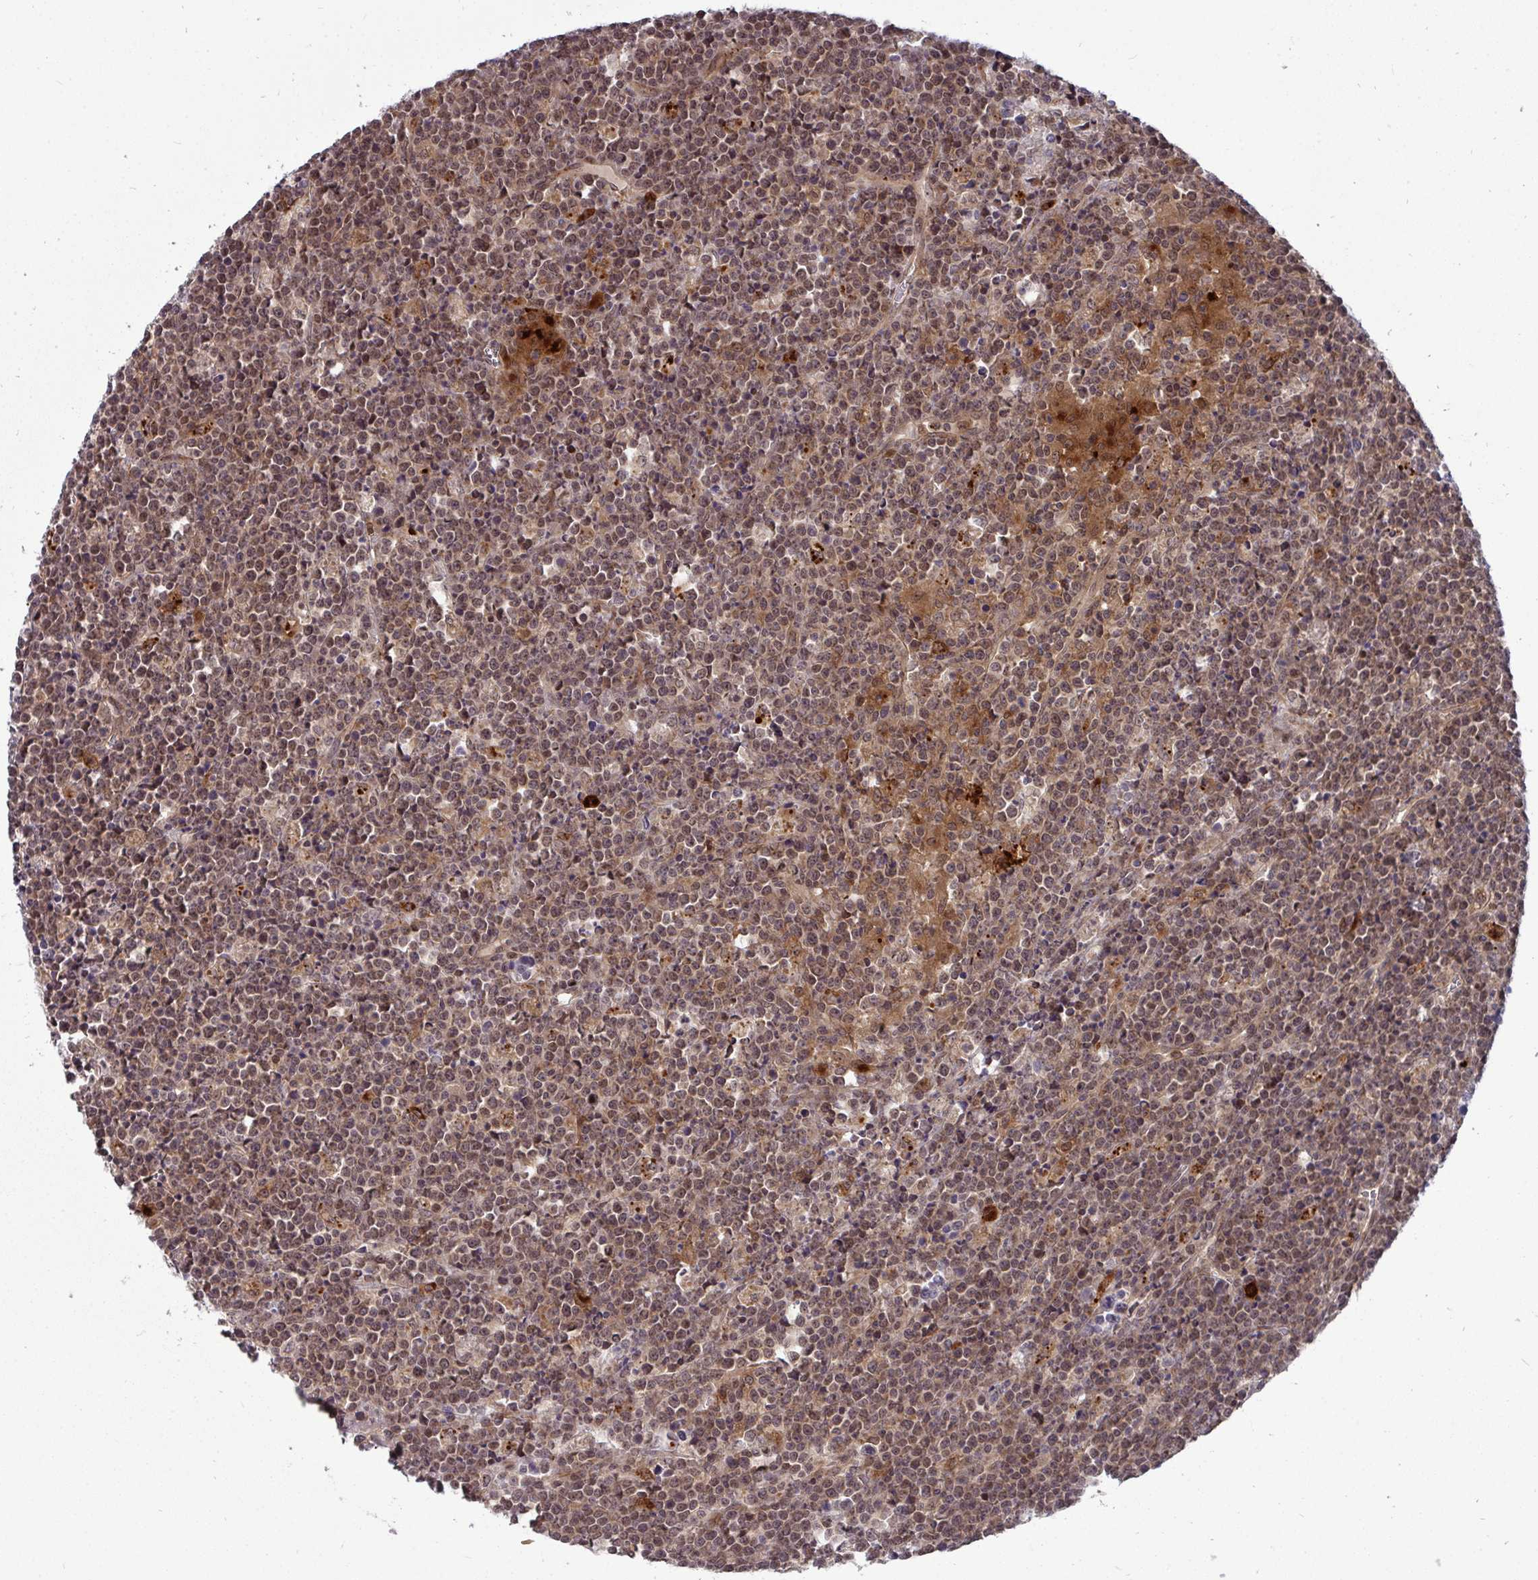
{"staining": {"intensity": "weak", "quantity": ">75%", "location": "cytoplasmic/membranous,nuclear"}, "tissue": "lymphoma", "cell_type": "Tumor cells", "image_type": "cancer", "snomed": [{"axis": "morphology", "description": "Malignant lymphoma, non-Hodgkin's type, High grade"}, {"axis": "topography", "description": "Ovary"}], "caption": "DAB (3,3'-diaminobenzidine) immunohistochemical staining of human malignant lymphoma, non-Hodgkin's type (high-grade) exhibits weak cytoplasmic/membranous and nuclear protein positivity in approximately >75% of tumor cells. The staining was performed using DAB to visualize the protein expression in brown, while the nuclei were stained in blue with hematoxylin (Magnification: 20x).", "gene": "TRIM44", "patient": {"sex": "female", "age": 56}}